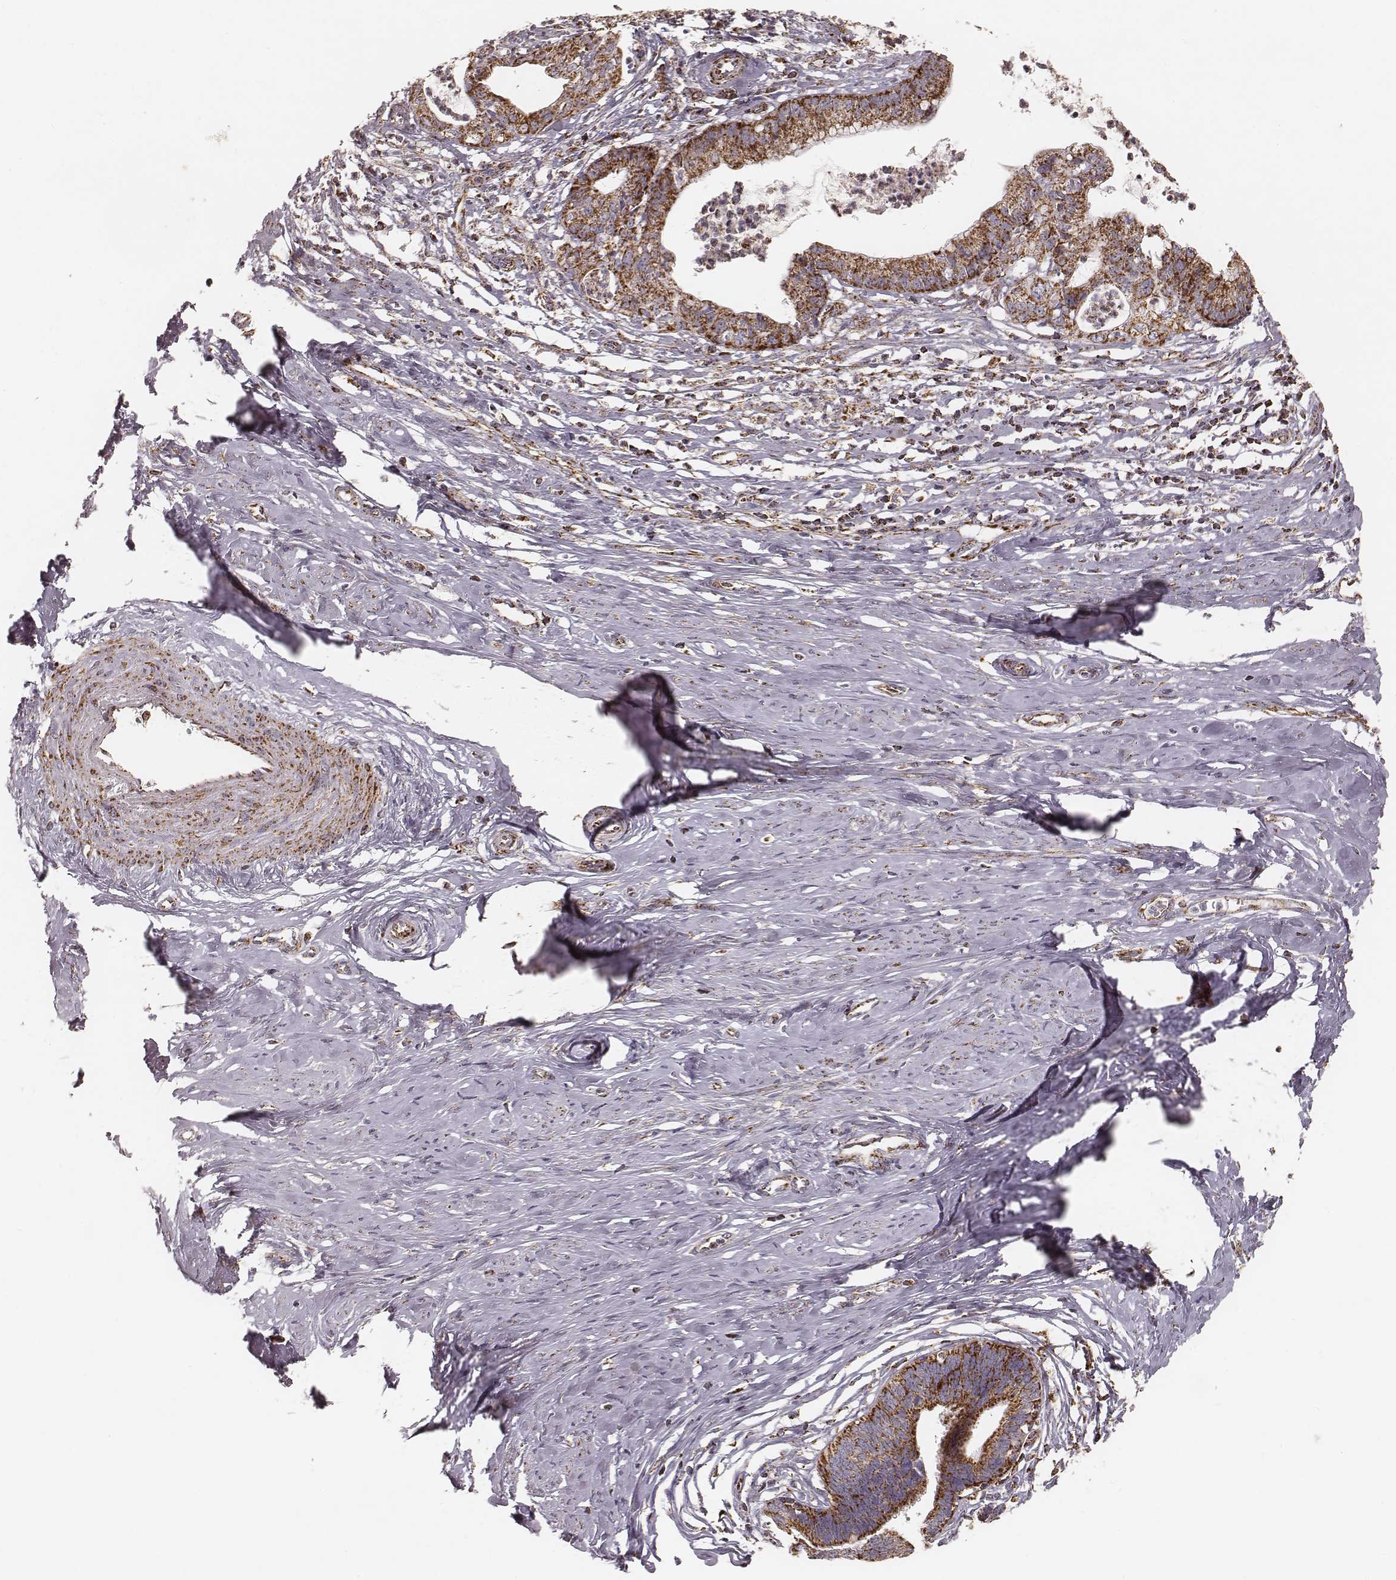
{"staining": {"intensity": "strong", "quantity": ">75%", "location": "cytoplasmic/membranous"}, "tissue": "cervical cancer", "cell_type": "Tumor cells", "image_type": "cancer", "snomed": [{"axis": "morphology", "description": "Normal tissue, NOS"}, {"axis": "morphology", "description": "Adenocarcinoma, NOS"}, {"axis": "topography", "description": "Cervix"}], "caption": "Immunohistochemical staining of adenocarcinoma (cervical) displays high levels of strong cytoplasmic/membranous positivity in approximately >75% of tumor cells.", "gene": "CS", "patient": {"sex": "female", "age": 38}}